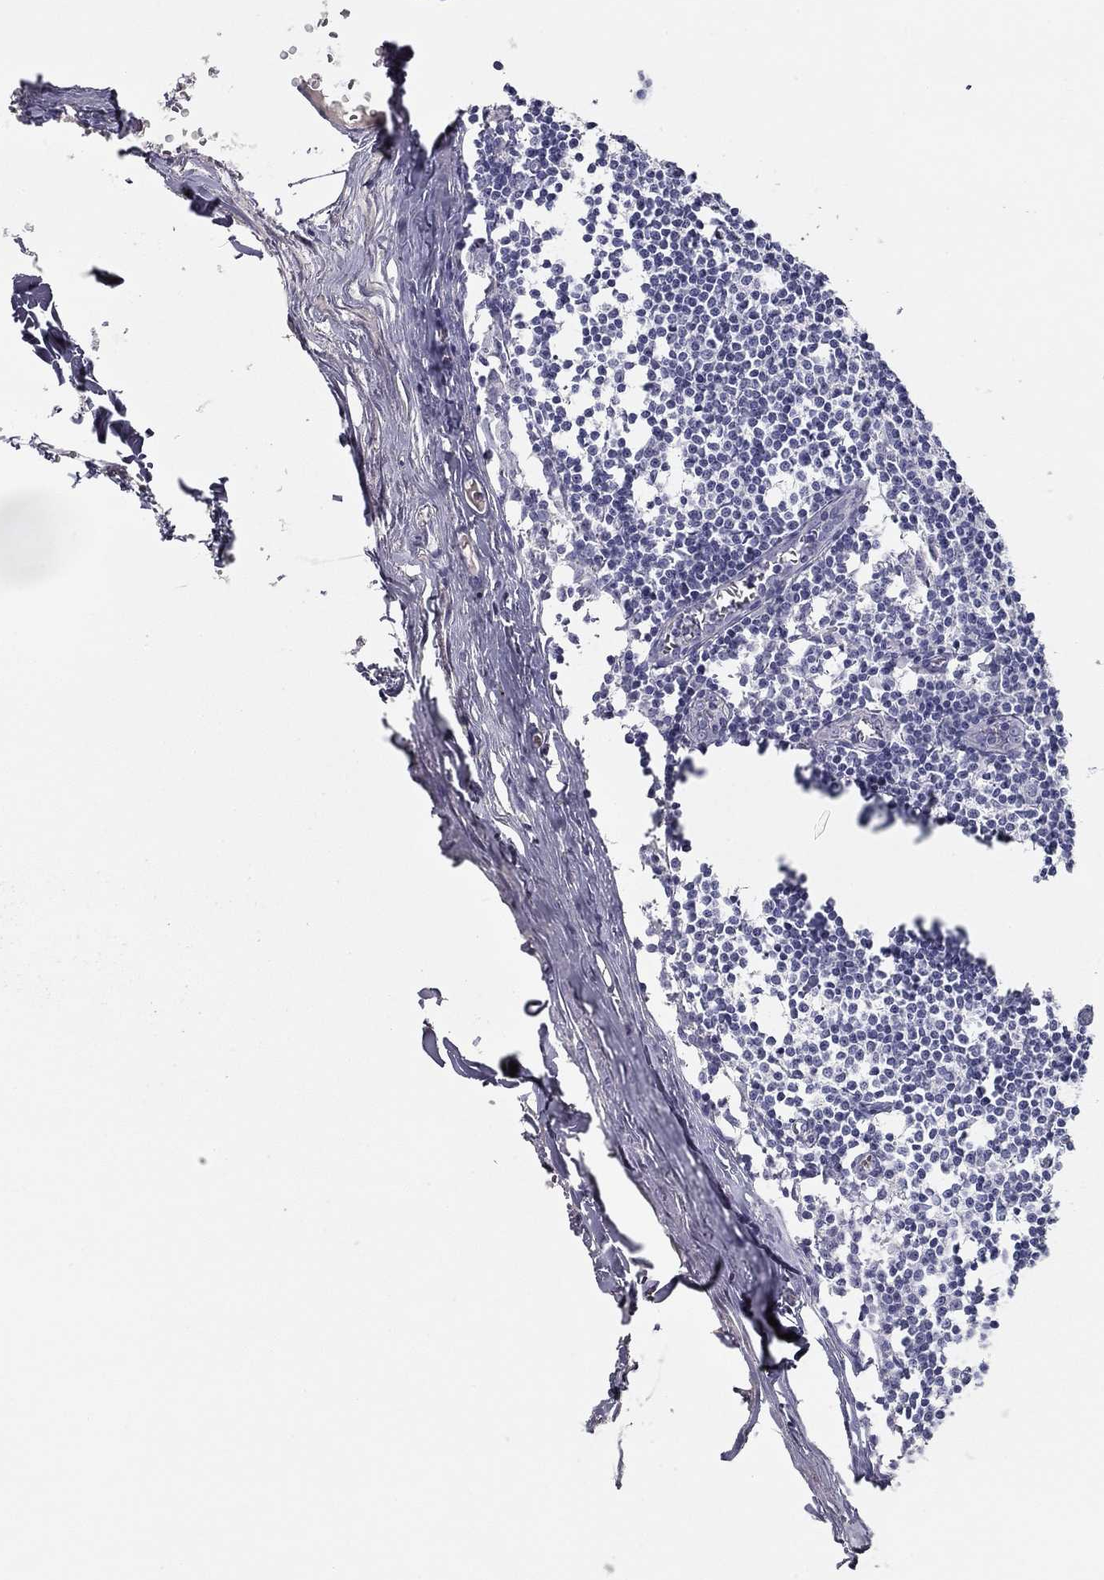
{"staining": {"intensity": "negative", "quantity": "none", "location": "none"}, "tissue": "lymph node", "cell_type": "Non-germinal center cells", "image_type": "normal", "snomed": [{"axis": "morphology", "description": "Normal tissue, NOS"}, {"axis": "topography", "description": "Lymph node"}], "caption": "Histopathology image shows no protein staining in non-germinal center cells of unremarkable lymph node.", "gene": "CPLX4", "patient": {"sex": "male", "age": 59}}